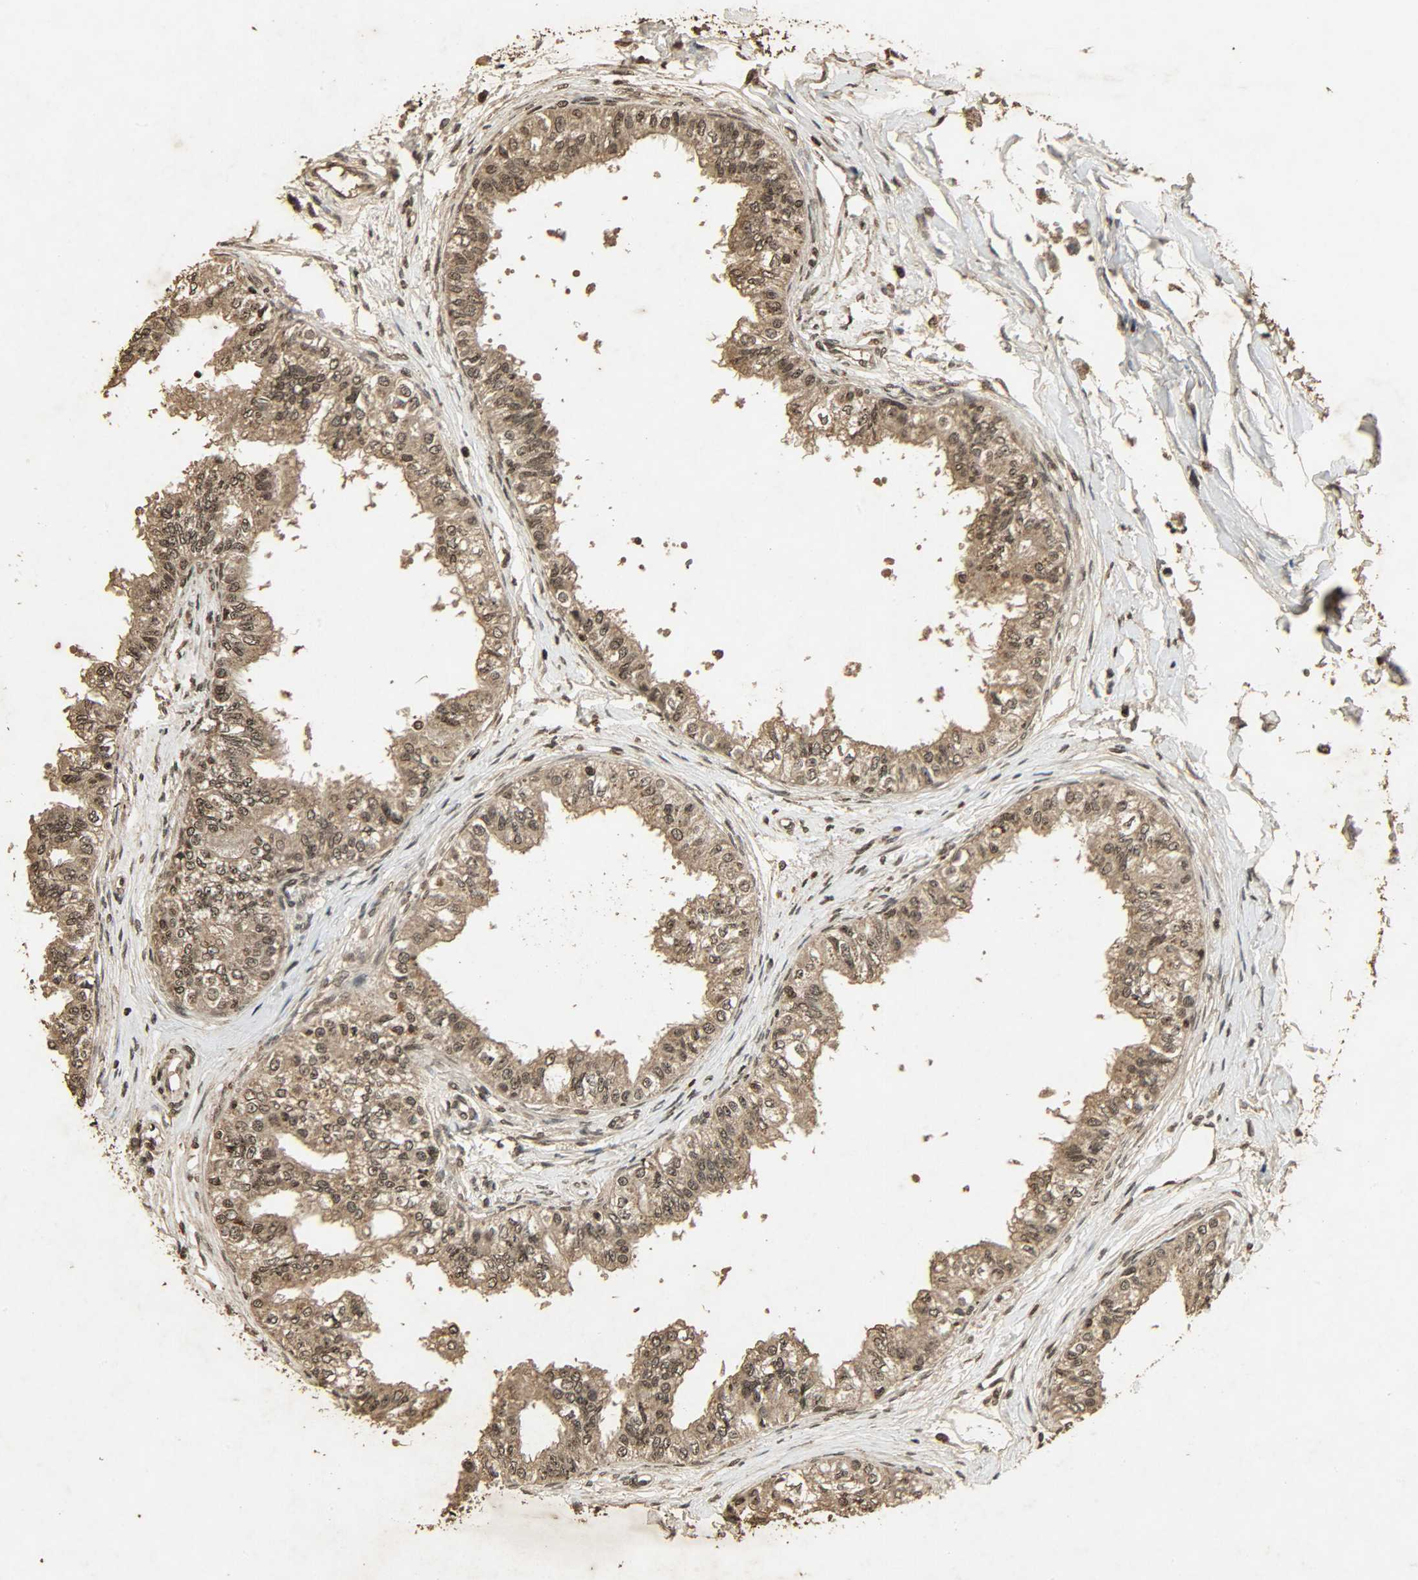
{"staining": {"intensity": "moderate", "quantity": ">75%", "location": "cytoplasmic/membranous,nuclear"}, "tissue": "epididymis", "cell_type": "Glandular cells", "image_type": "normal", "snomed": [{"axis": "morphology", "description": "Normal tissue, NOS"}, {"axis": "morphology", "description": "Adenocarcinoma, metastatic, NOS"}, {"axis": "topography", "description": "Testis"}, {"axis": "topography", "description": "Epididymis"}], "caption": "Glandular cells display medium levels of moderate cytoplasmic/membranous,nuclear expression in about >75% of cells in unremarkable epididymis. The staining was performed using DAB, with brown indicating positive protein expression. Nuclei are stained blue with hematoxylin.", "gene": "PPP3R1", "patient": {"sex": "male", "age": 26}}